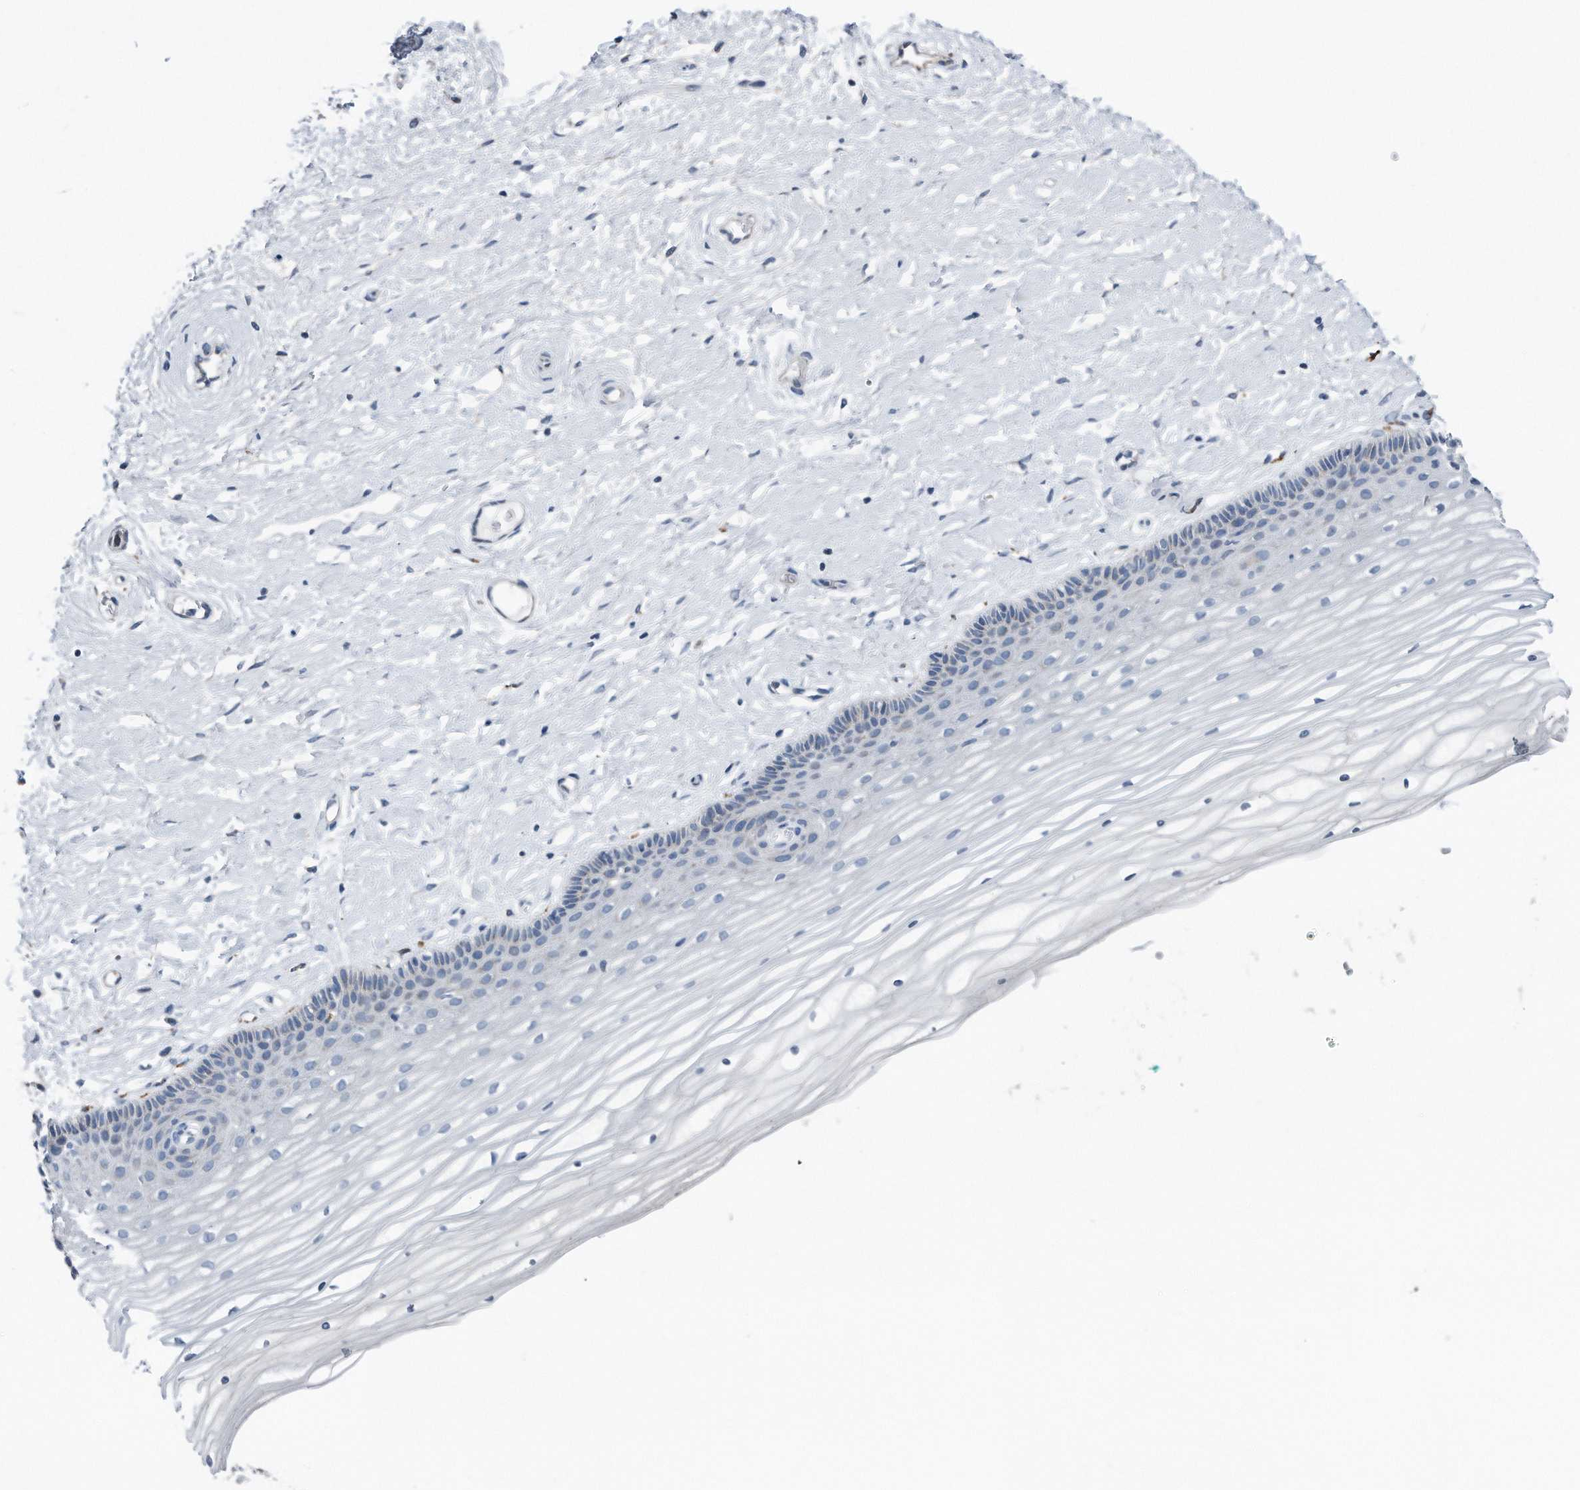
{"staining": {"intensity": "negative", "quantity": "none", "location": "none"}, "tissue": "vagina", "cell_type": "Squamous epithelial cells", "image_type": "normal", "snomed": [{"axis": "morphology", "description": "Normal tissue, NOS"}, {"axis": "topography", "description": "Vagina"}, {"axis": "topography", "description": "Cervix"}], "caption": "This is an immunohistochemistry (IHC) histopathology image of normal vagina. There is no positivity in squamous epithelial cells.", "gene": "ZNF772", "patient": {"sex": "female", "age": 40}}